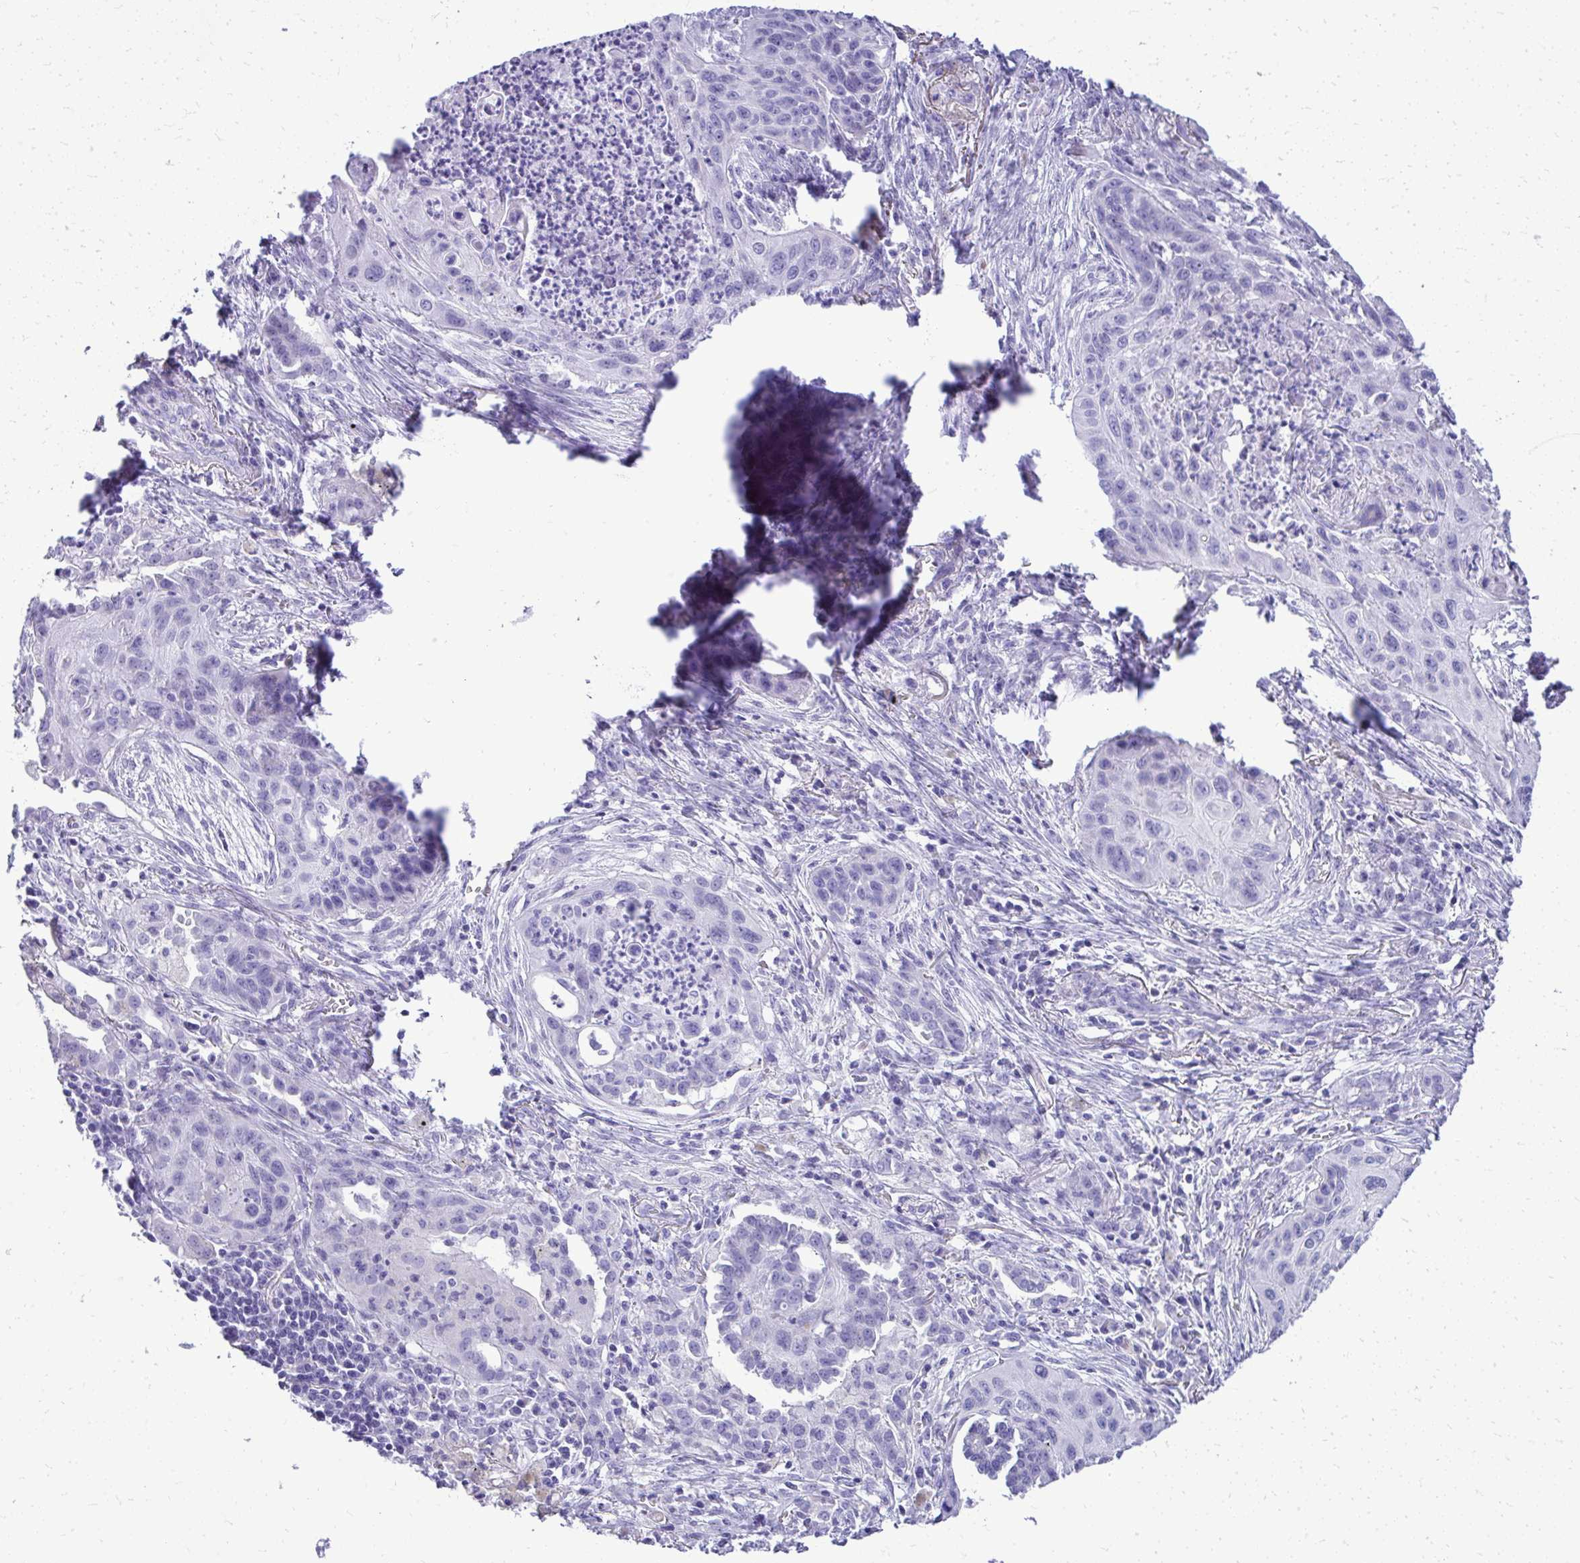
{"staining": {"intensity": "negative", "quantity": "none", "location": "none"}, "tissue": "lung cancer", "cell_type": "Tumor cells", "image_type": "cancer", "snomed": [{"axis": "morphology", "description": "Squamous cell carcinoma, NOS"}, {"axis": "topography", "description": "Lung"}], "caption": "This is an immunohistochemistry image of human lung cancer. There is no staining in tumor cells.", "gene": "RALYL", "patient": {"sex": "male", "age": 71}}